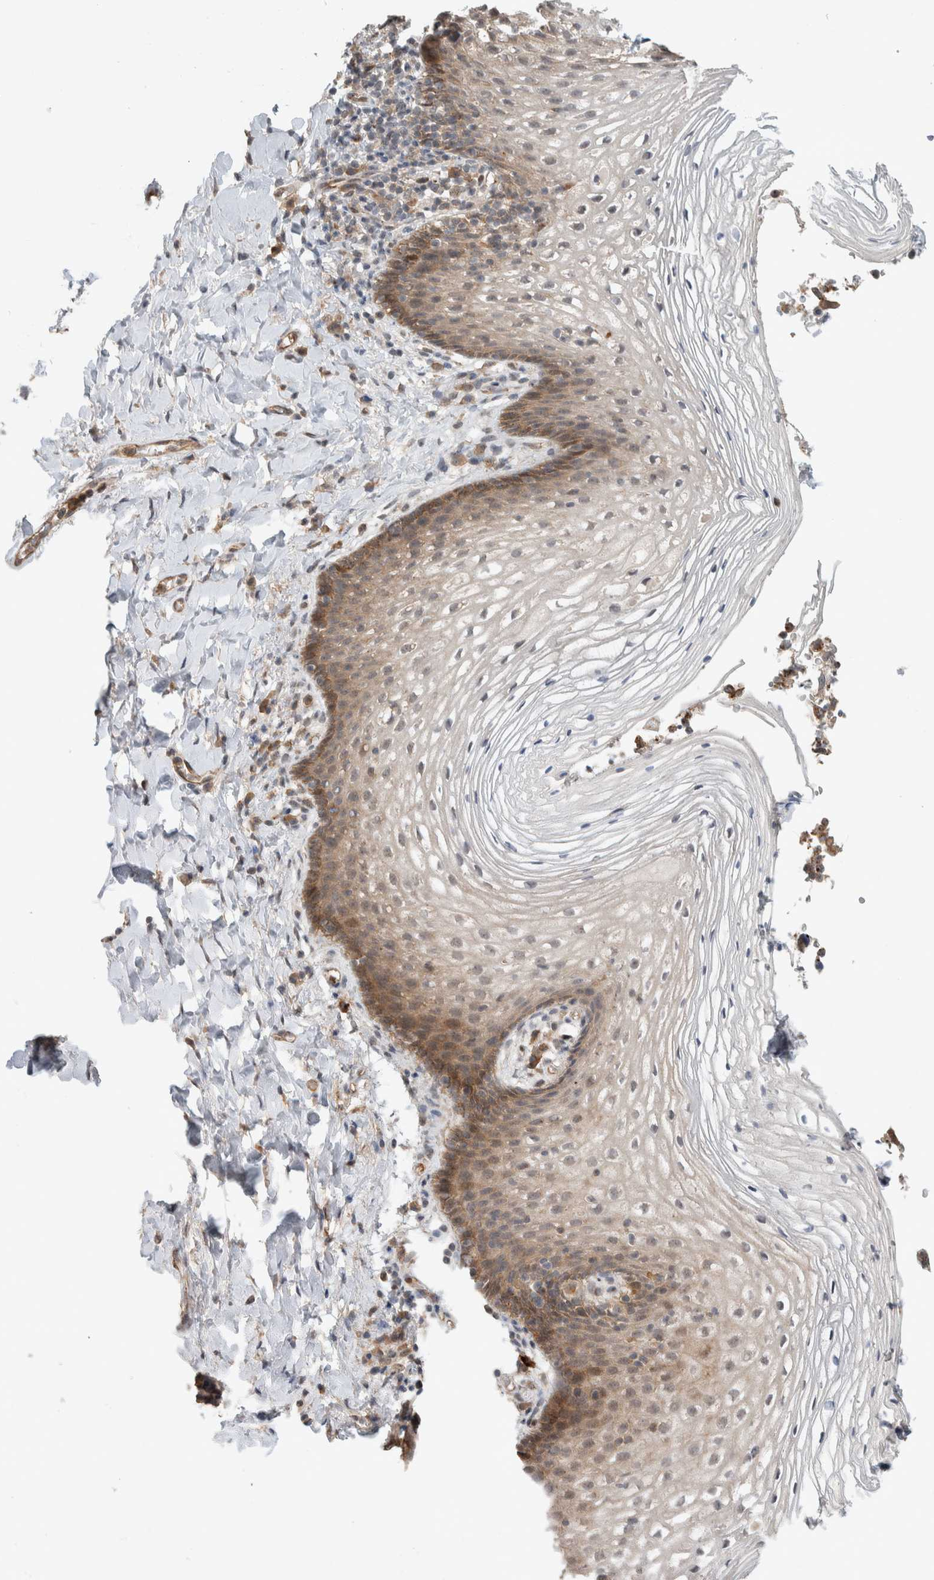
{"staining": {"intensity": "moderate", "quantity": "<25%", "location": "cytoplasmic/membranous"}, "tissue": "vagina", "cell_type": "Squamous epithelial cells", "image_type": "normal", "snomed": [{"axis": "morphology", "description": "Normal tissue, NOS"}, {"axis": "topography", "description": "Vagina"}], "caption": "The image exhibits staining of benign vagina, revealing moderate cytoplasmic/membranous protein positivity (brown color) within squamous epithelial cells. Immunohistochemistry stains the protein in brown and the nuclei are stained blue.", "gene": "DEPTOR", "patient": {"sex": "female", "age": 60}}